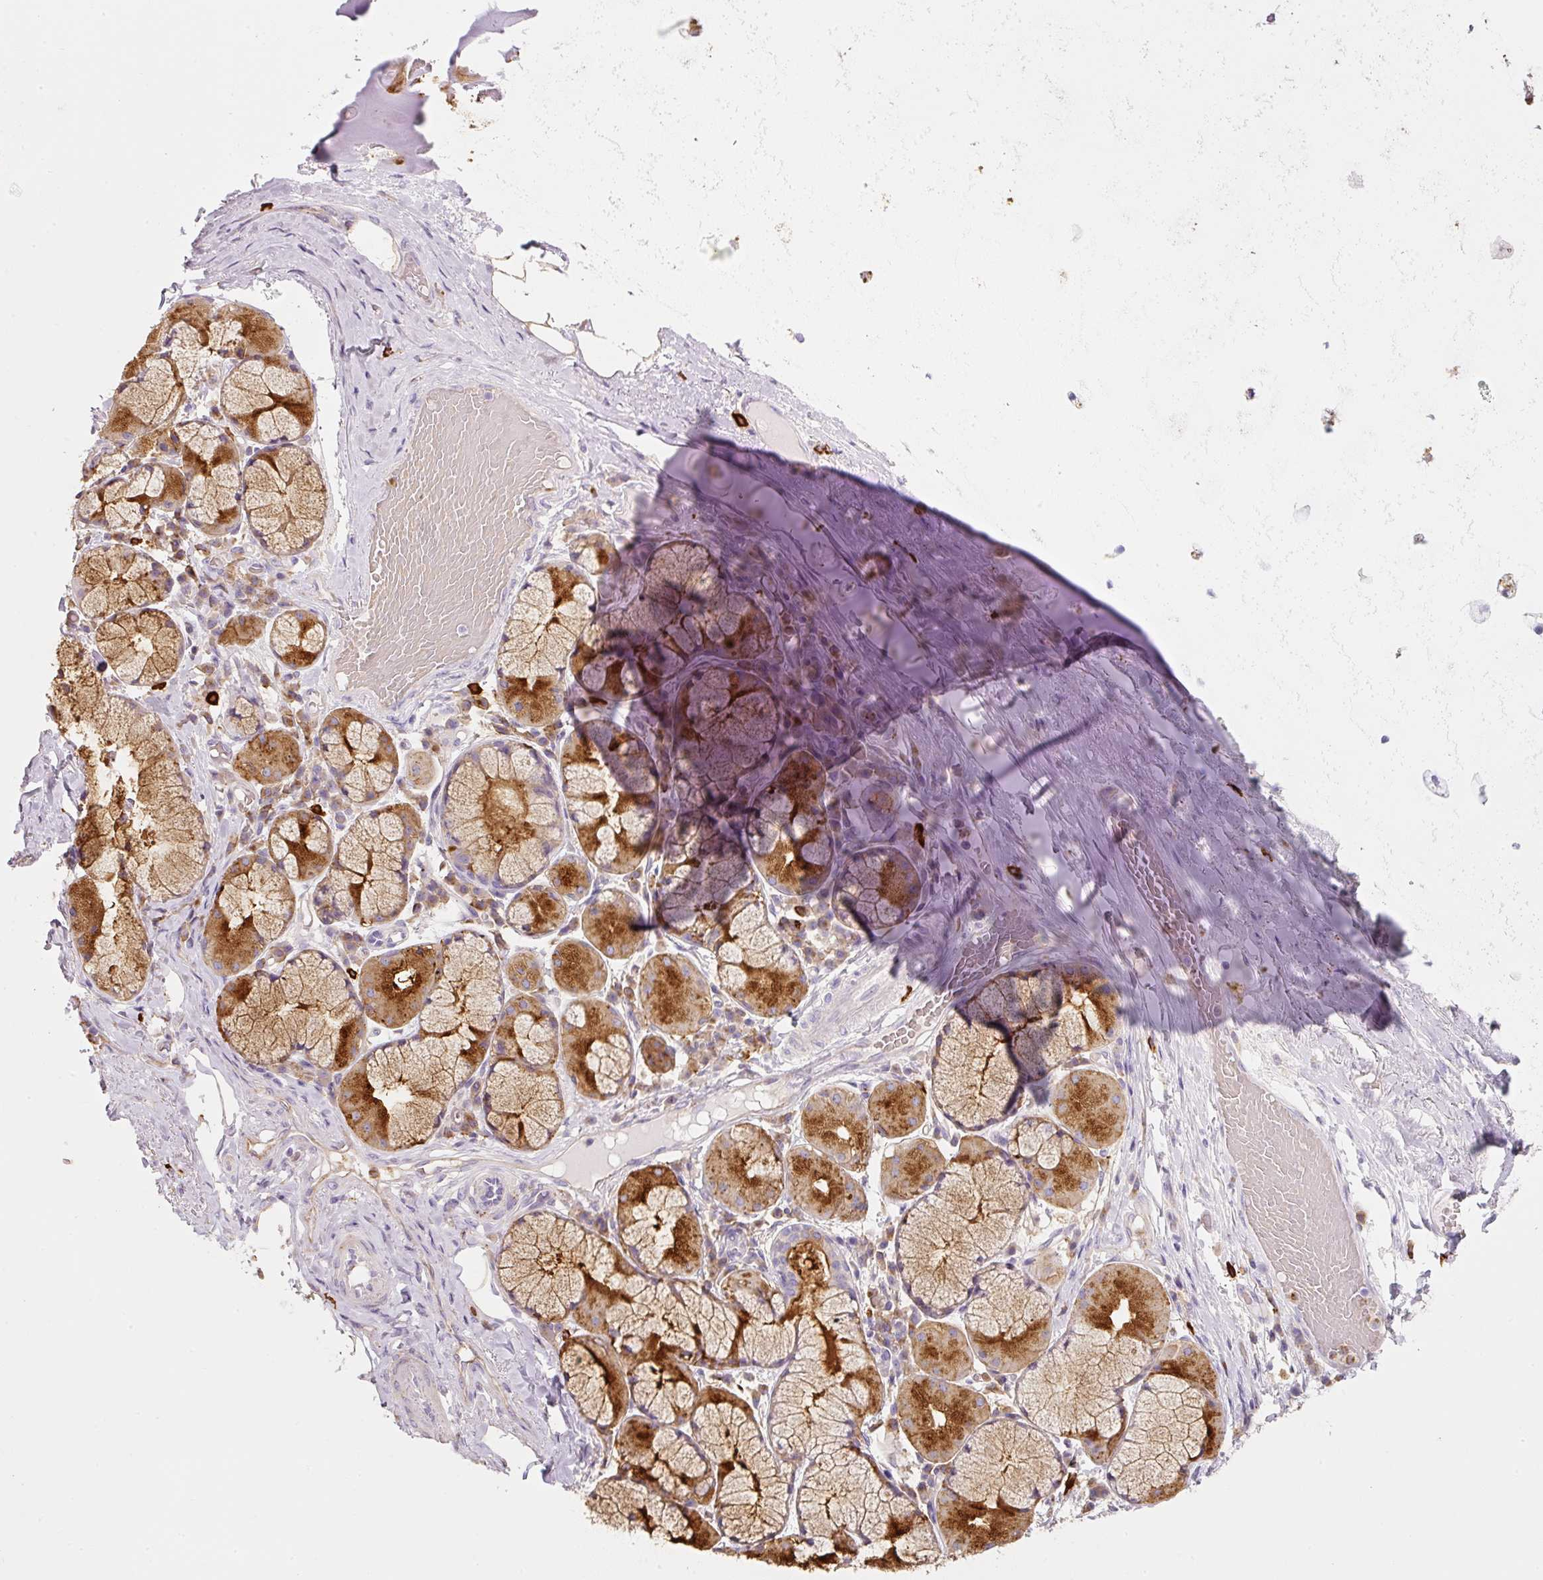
{"staining": {"intensity": "negative", "quantity": "none", "location": "none"}, "tissue": "soft tissue", "cell_type": "Chondrocytes", "image_type": "normal", "snomed": [{"axis": "morphology", "description": "Normal tissue, NOS"}, {"axis": "topography", "description": "Cartilage tissue"}, {"axis": "topography", "description": "Bronchus"}], "caption": "IHC image of normal soft tissue: soft tissue stained with DAB displays no significant protein positivity in chondrocytes. (Brightfield microscopy of DAB (3,3'-diaminobenzidine) immunohistochemistry at high magnification).", "gene": "TMC8", "patient": {"sex": "male", "age": 56}}